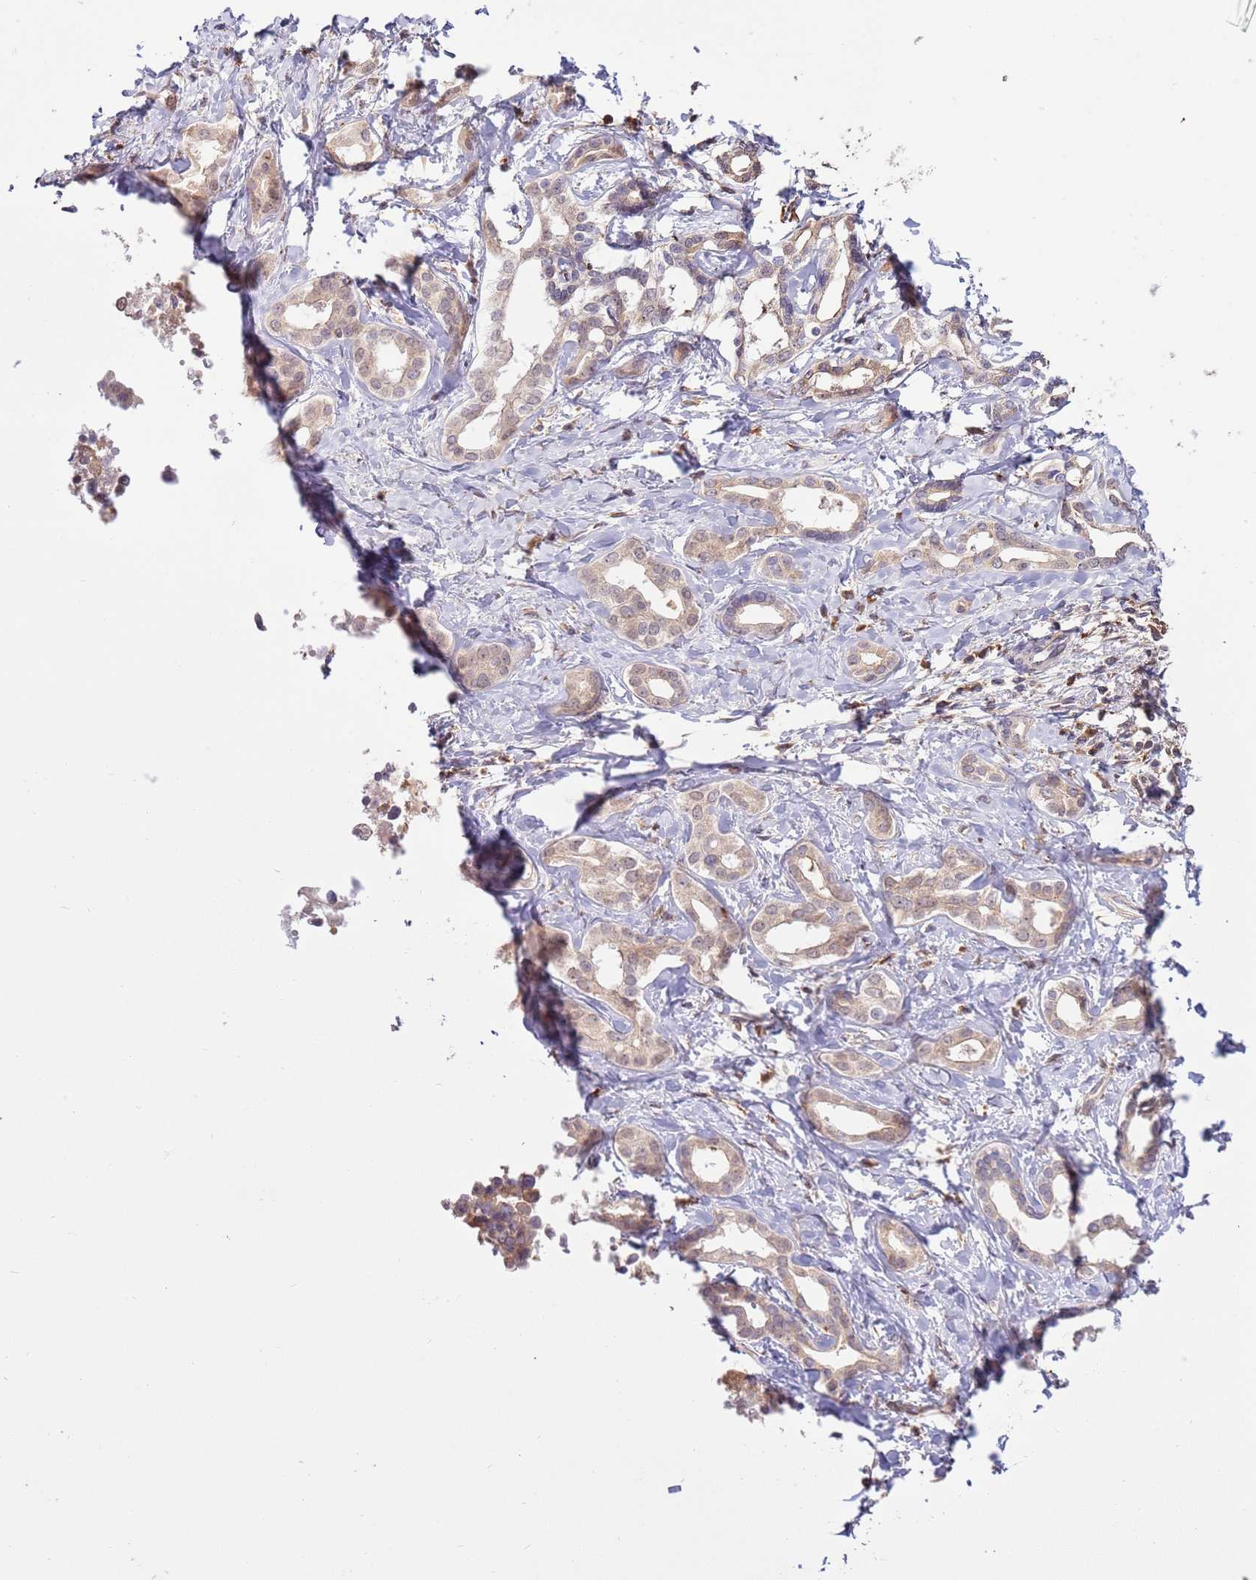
{"staining": {"intensity": "weak", "quantity": ">75%", "location": "cytoplasmic/membranous"}, "tissue": "liver cancer", "cell_type": "Tumor cells", "image_type": "cancer", "snomed": [{"axis": "morphology", "description": "Cholangiocarcinoma"}, {"axis": "topography", "description": "Liver"}], "caption": "Protein staining by immunohistochemistry (IHC) exhibits weak cytoplasmic/membranous expression in about >75% of tumor cells in liver cancer (cholangiocarcinoma).", "gene": "ZNF624", "patient": {"sex": "female", "age": 77}}